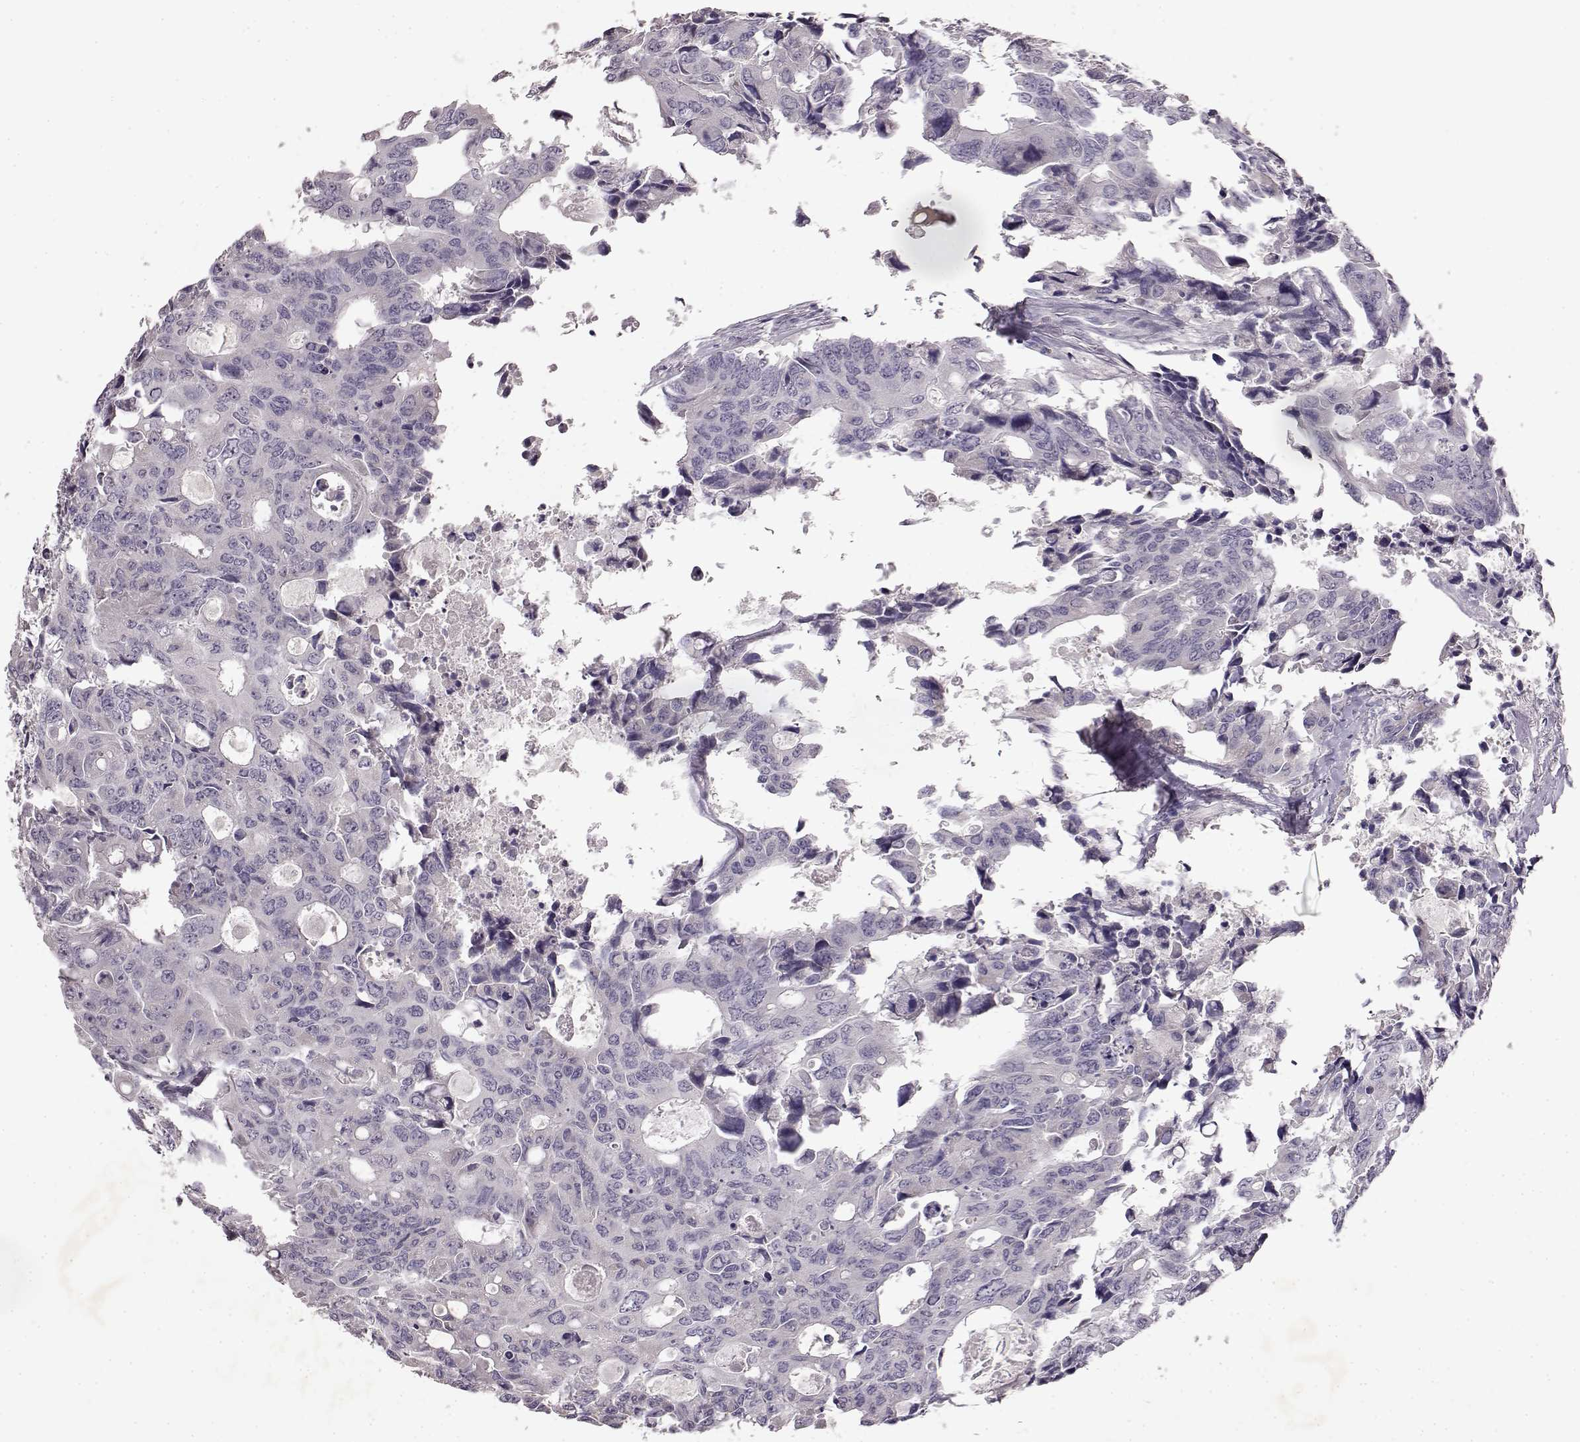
{"staining": {"intensity": "negative", "quantity": "none", "location": "none"}, "tissue": "colorectal cancer", "cell_type": "Tumor cells", "image_type": "cancer", "snomed": [{"axis": "morphology", "description": "Adenocarcinoma, NOS"}, {"axis": "topography", "description": "Rectum"}], "caption": "The image demonstrates no significant staining in tumor cells of colorectal cancer.", "gene": "SPAG17", "patient": {"sex": "male", "age": 76}}